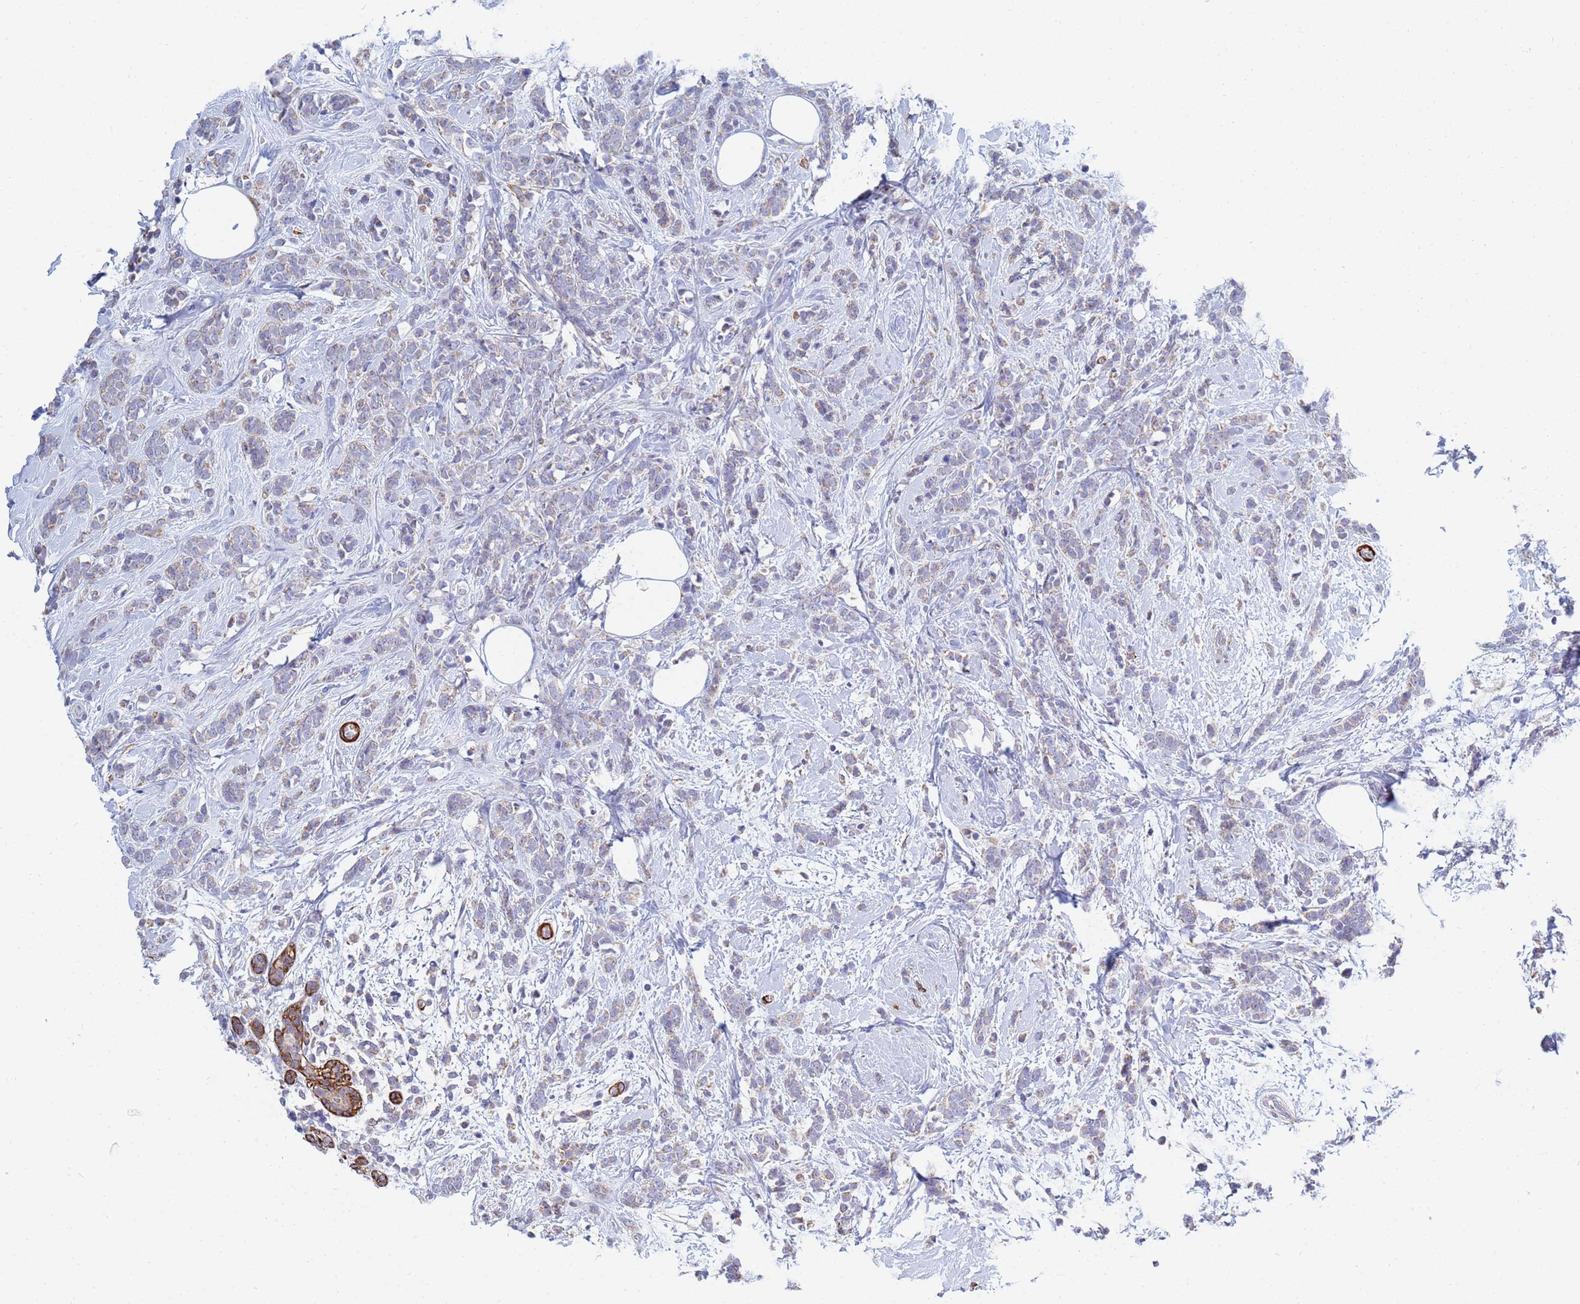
{"staining": {"intensity": "weak", "quantity": "25%-75%", "location": "cytoplasmic/membranous"}, "tissue": "breast cancer", "cell_type": "Tumor cells", "image_type": "cancer", "snomed": [{"axis": "morphology", "description": "Lobular carcinoma"}, {"axis": "topography", "description": "Breast"}], "caption": "Breast cancer stained with a brown dye displays weak cytoplasmic/membranous positive expression in approximately 25%-75% of tumor cells.", "gene": "SDR39U1", "patient": {"sex": "female", "age": 58}}